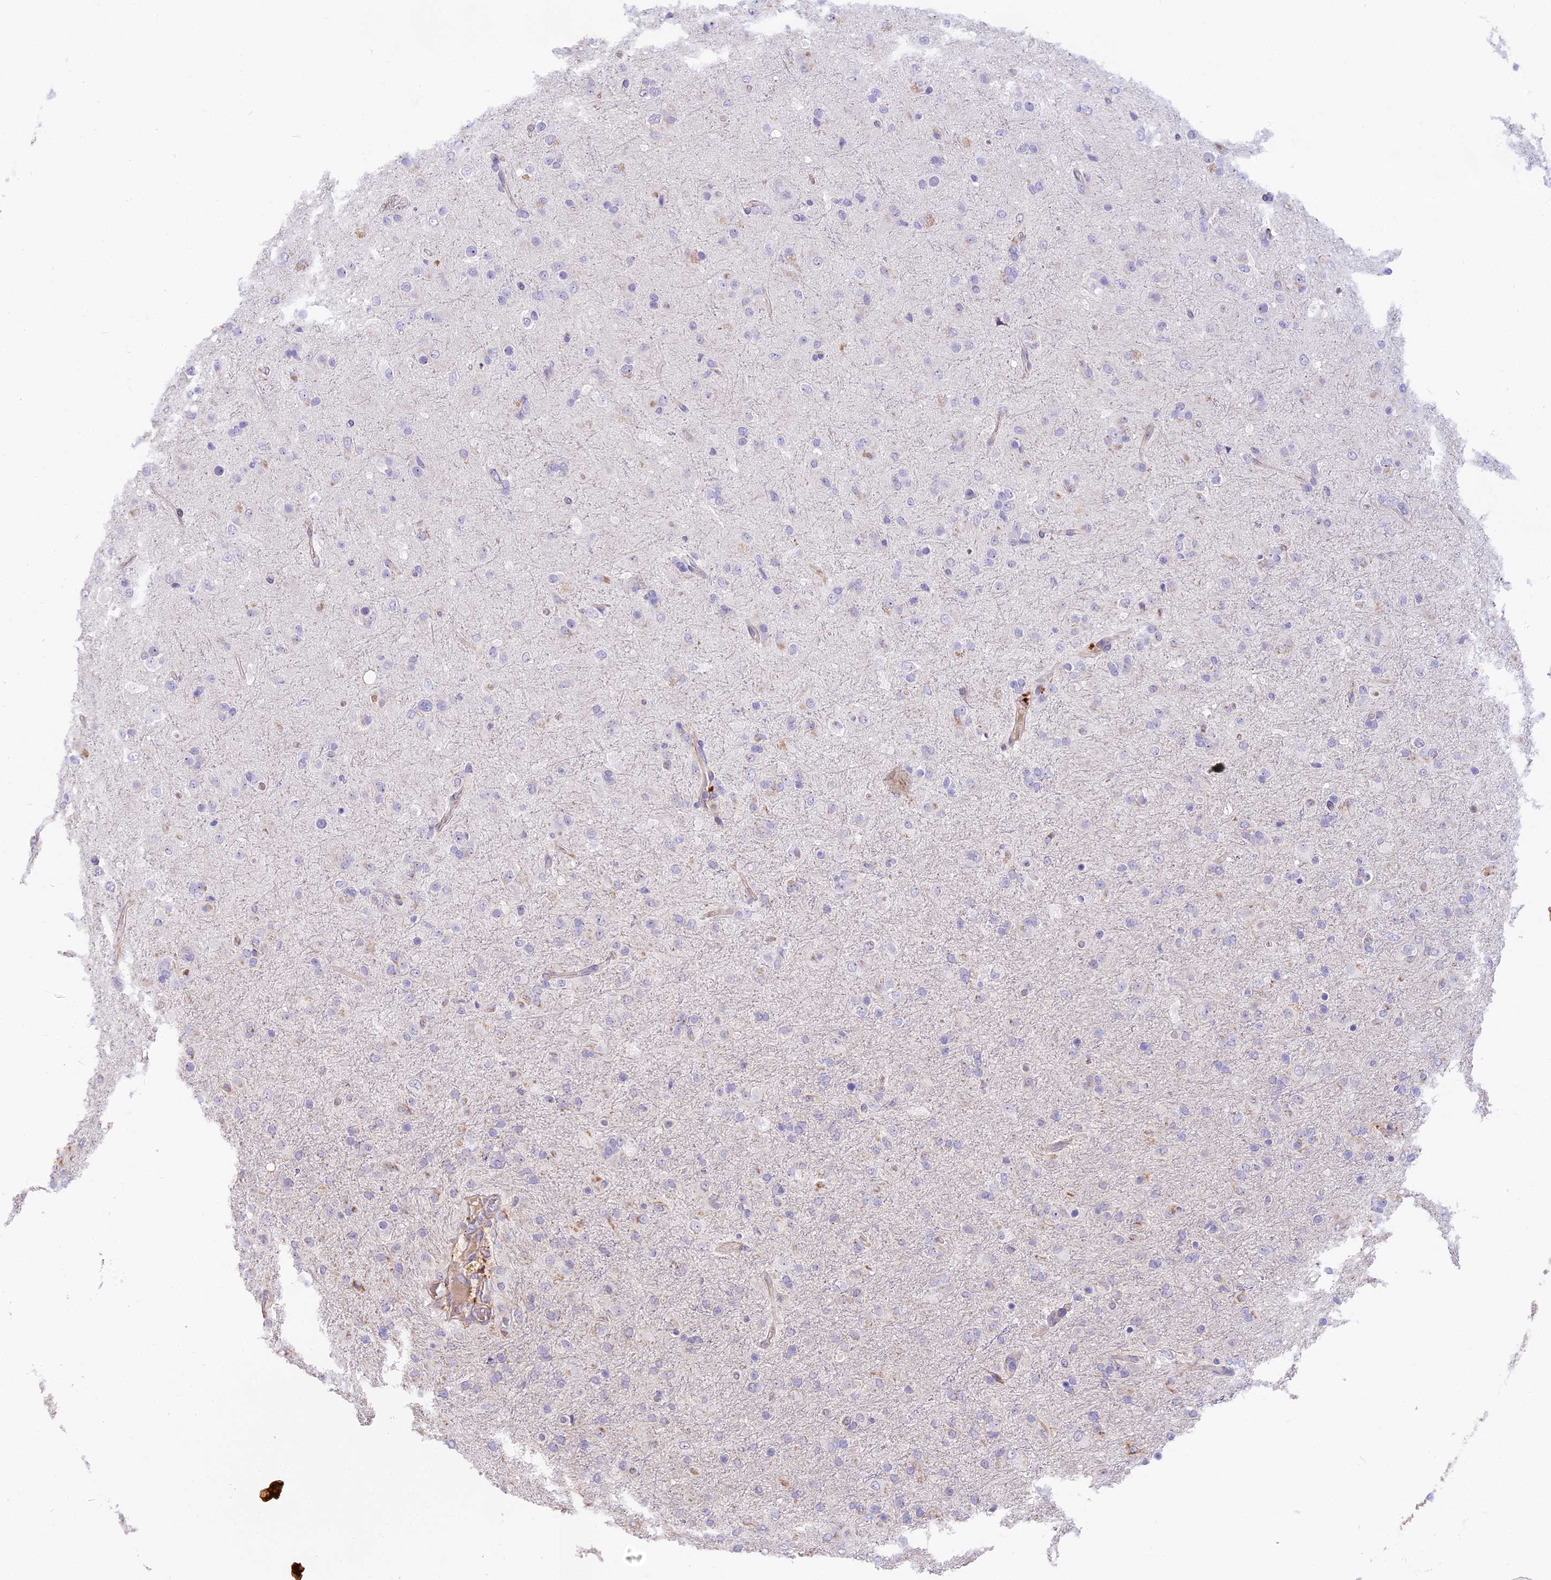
{"staining": {"intensity": "negative", "quantity": "none", "location": "none"}, "tissue": "glioma", "cell_type": "Tumor cells", "image_type": "cancer", "snomed": [{"axis": "morphology", "description": "Glioma, malignant, Low grade"}, {"axis": "topography", "description": "Brain"}], "caption": "Immunohistochemical staining of malignant glioma (low-grade) shows no significant staining in tumor cells. Brightfield microscopy of IHC stained with DAB (3,3'-diaminobenzidine) (brown) and hematoxylin (blue), captured at high magnification.", "gene": "NOD2", "patient": {"sex": "male", "age": 65}}